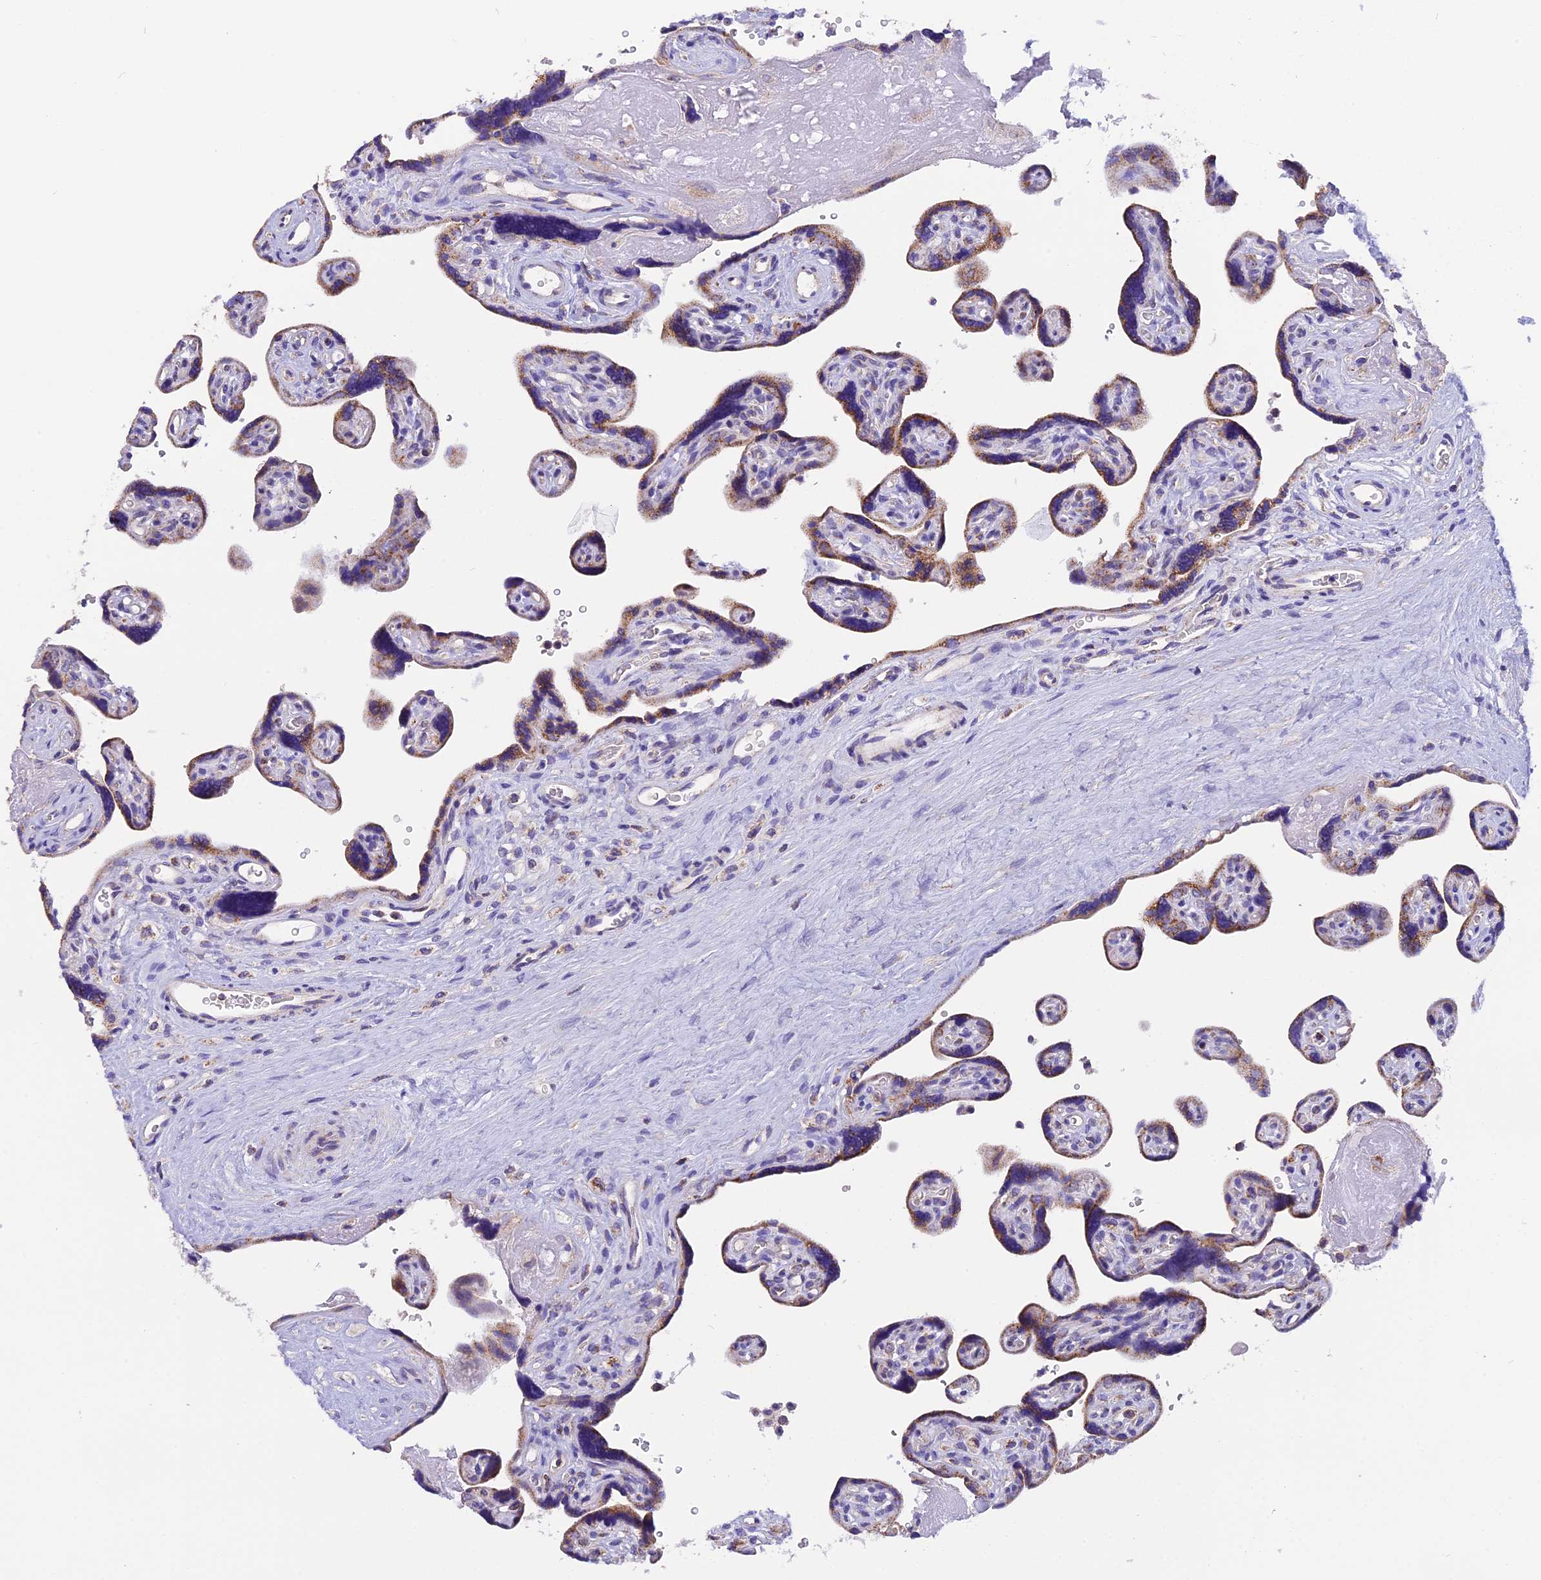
{"staining": {"intensity": "moderate", "quantity": "25%-75%", "location": "cytoplasmic/membranous"}, "tissue": "placenta", "cell_type": "Trophoblastic cells", "image_type": "normal", "snomed": [{"axis": "morphology", "description": "Normal tissue, NOS"}, {"axis": "topography", "description": "Placenta"}], "caption": "This image displays benign placenta stained with immunohistochemistry to label a protein in brown. The cytoplasmic/membranous of trophoblastic cells show moderate positivity for the protein. Nuclei are counter-stained blue.", "gene": "MGME1", "patient": {"sex": "female", "age": 39}}